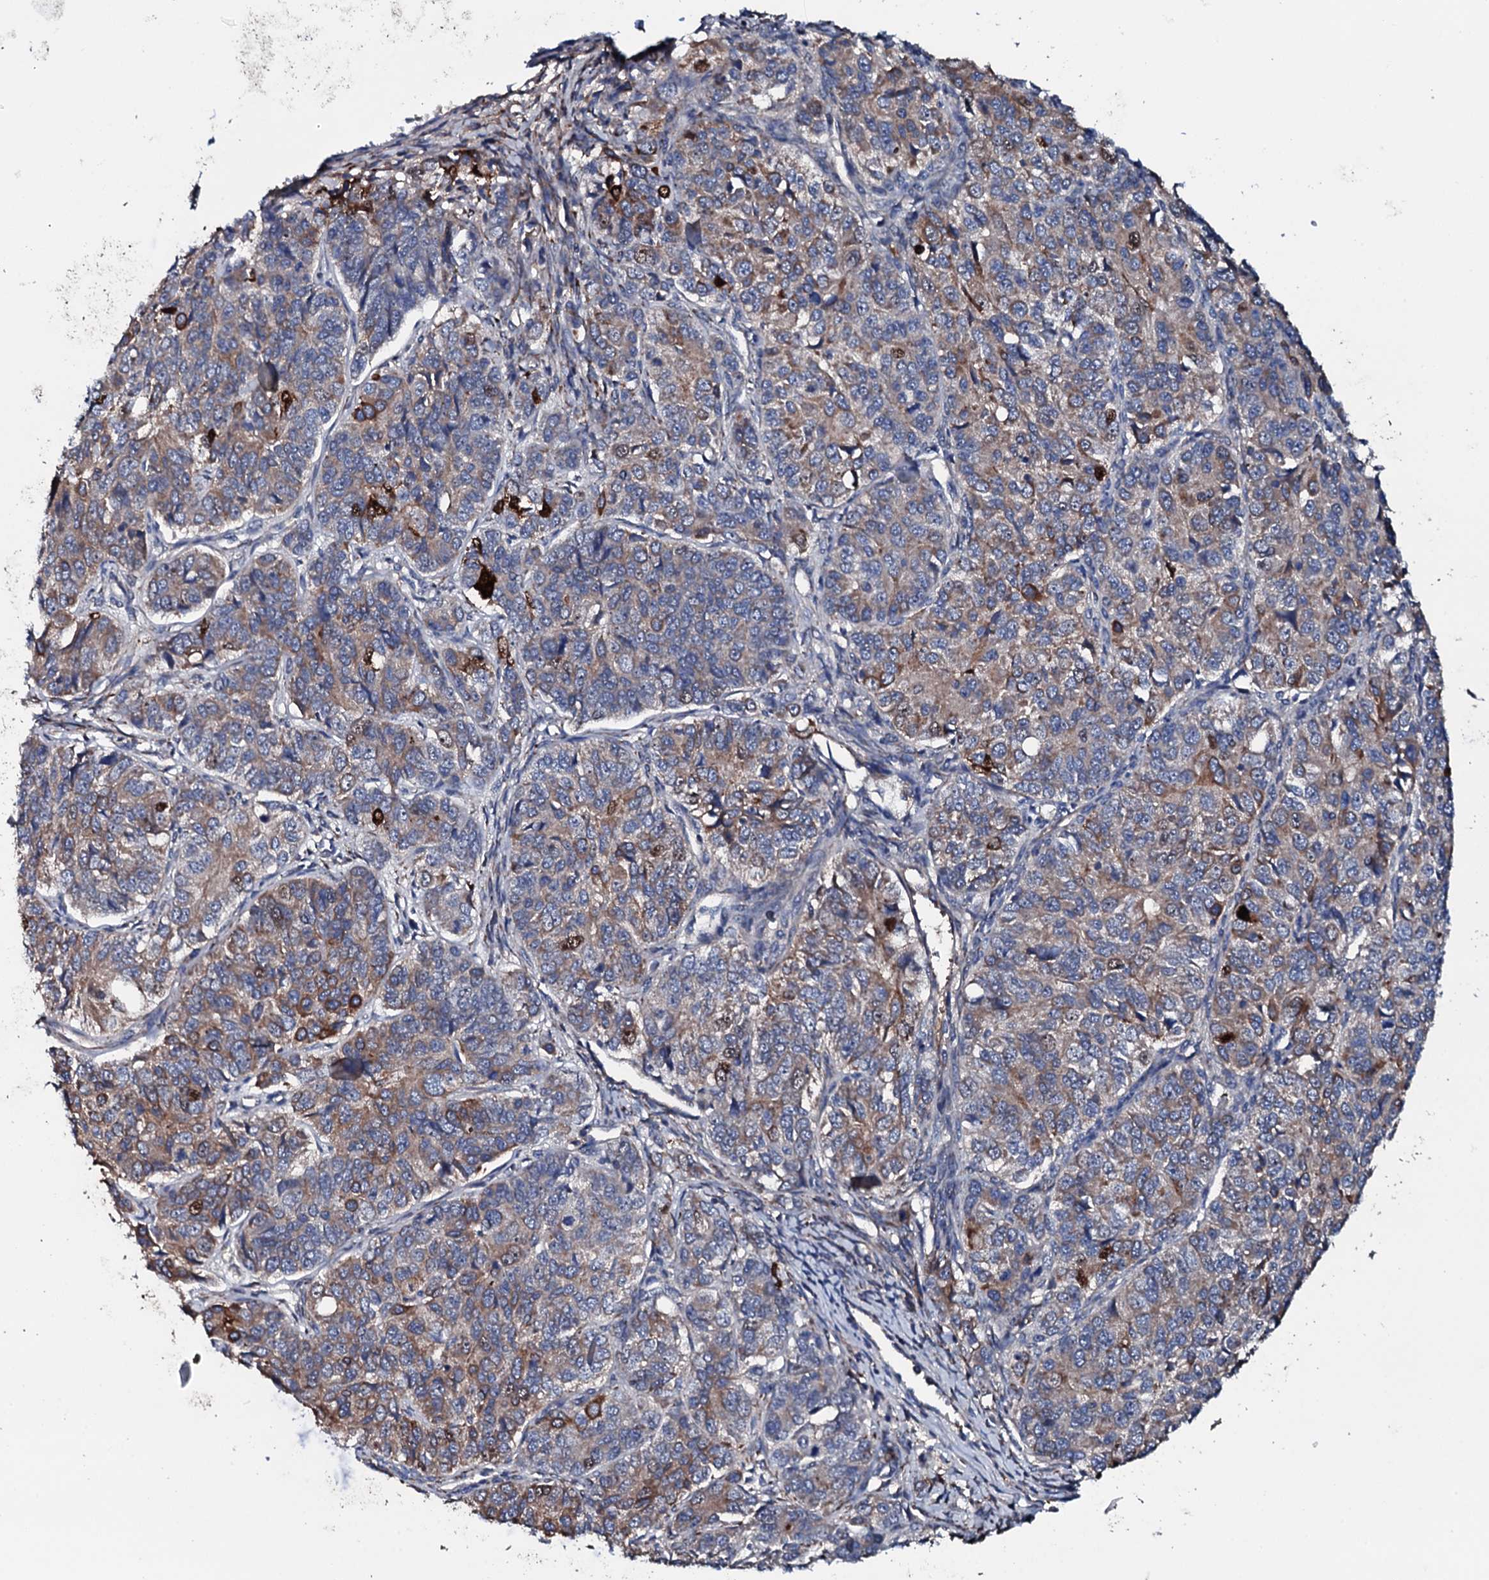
{"staining": {"intensity": "moderate", "quantity": "25%-75%", "location": "cytoplasmic/membranous"}, "tissue": "ovarian cancer", "cell_type": "Tumor cells", "image_type": "cancer", "snomed": [{"axis": "morphology", "description": "Carcinoma, endometroid"}, {"axis": "topography", "description": "Ovary"}], "caption": "Ovarian cancer (endometroid carcinoma) stained for a protein shows moderate cytoplasmic/membranous positivity in tumor cells.", "gene": "NEK1", "patient": {"sex": "female", "age": 51}}